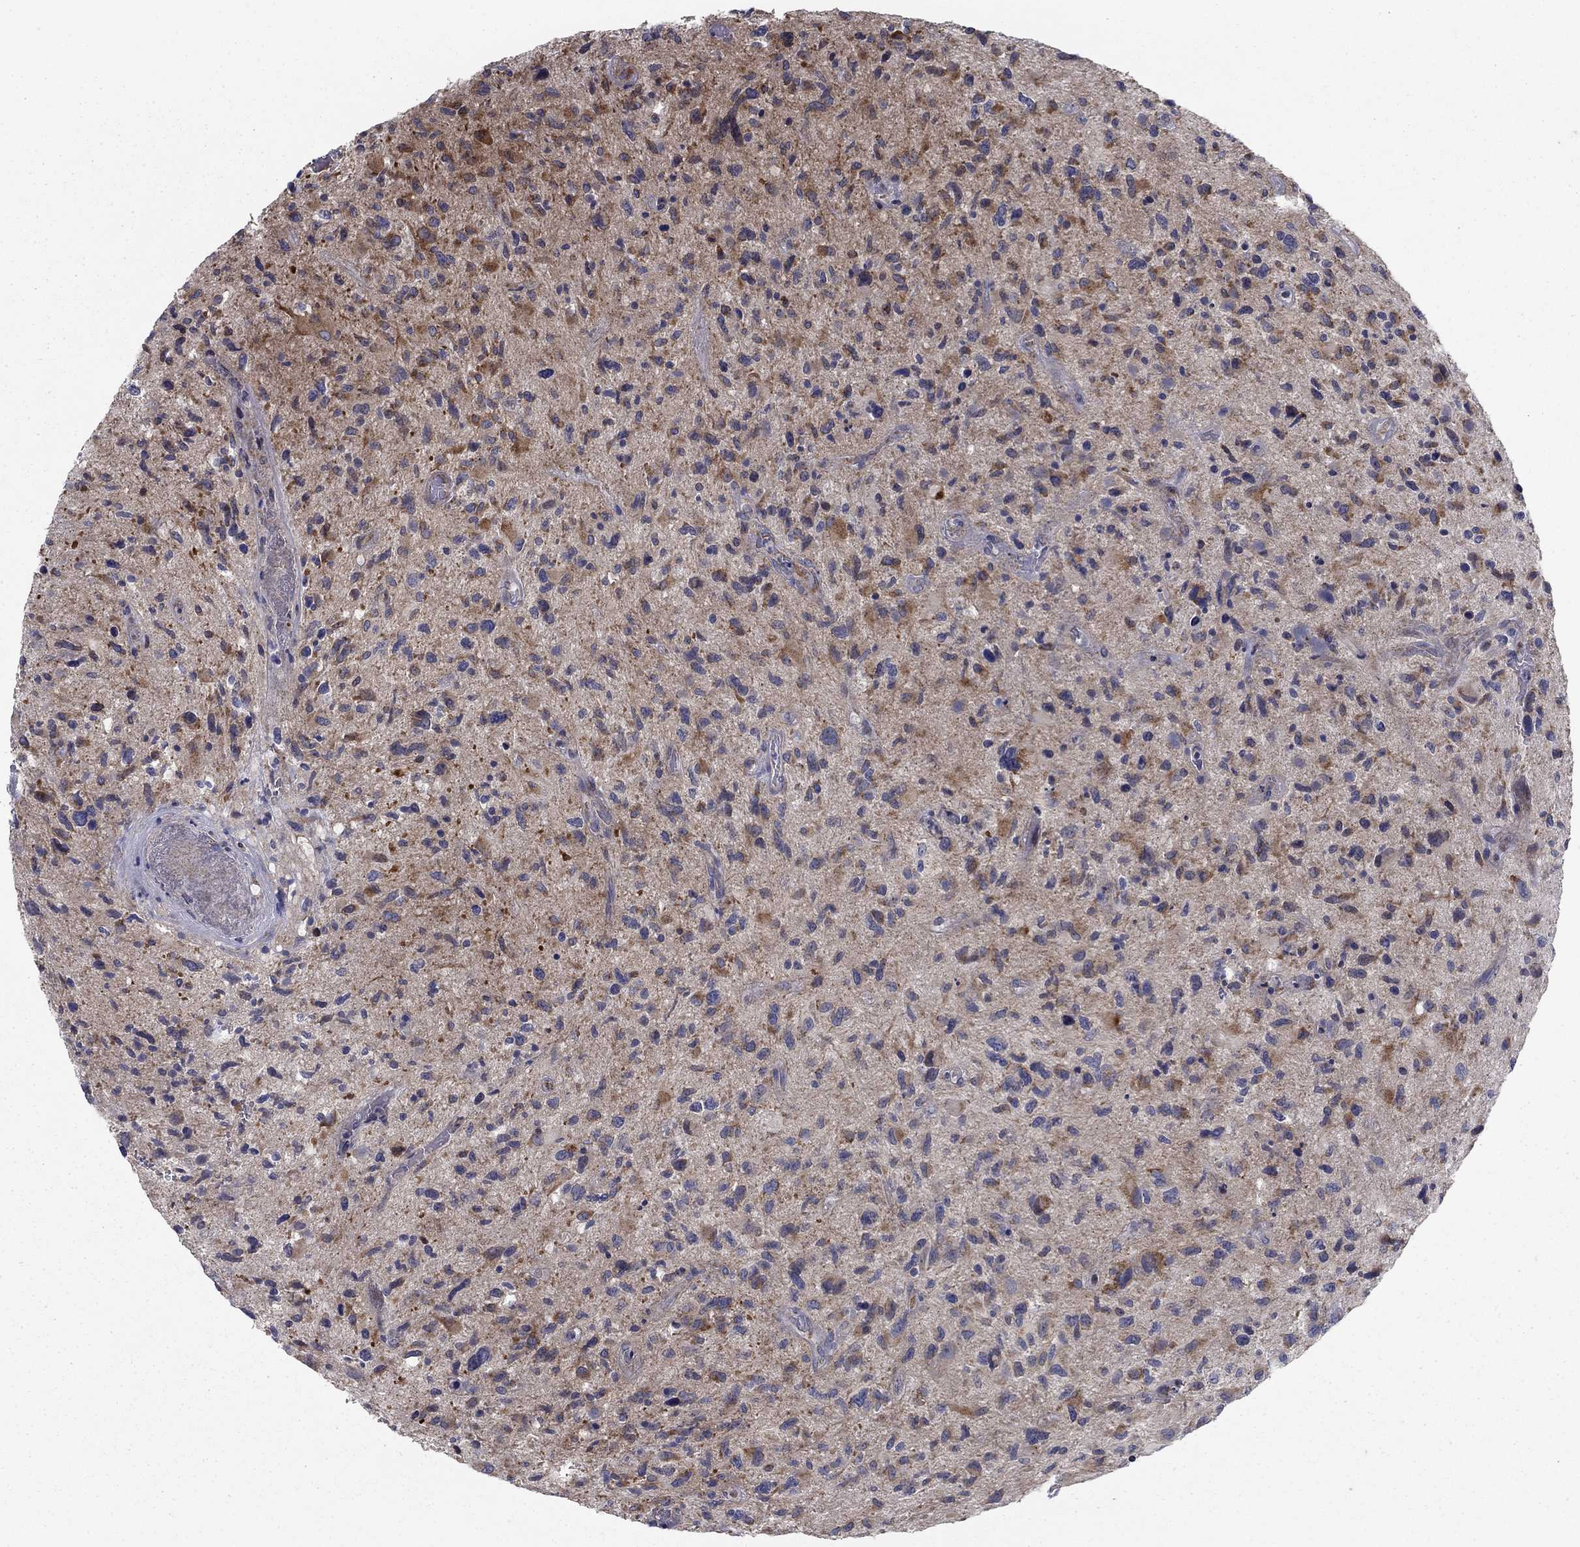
{"staining": {"intensity": "strong", "quantity": "<25%", "location": "cytoplasmic/membranous"}, "tissue": "glioma", "cell_type": "Tumor cells", "image_type": "cancer", "snomed": [{"axis": "morphology", "description": "Glioma, malignant, NOS"}, {"axis": "morphology", "description": "Glioma, malignant, High grade"}, {"axis": "topography", "description": "Brain"}], "caption": "DAB (3,3'-diaminobenzidine) immunohistochemical staining of glioma displays strong cytoplasmic/membranous protein positivity in about <25% of tumor cells. Nuclei are stained in blue.", "gene": "MMAA", "patient": {"sex": "female", "age": 71}}